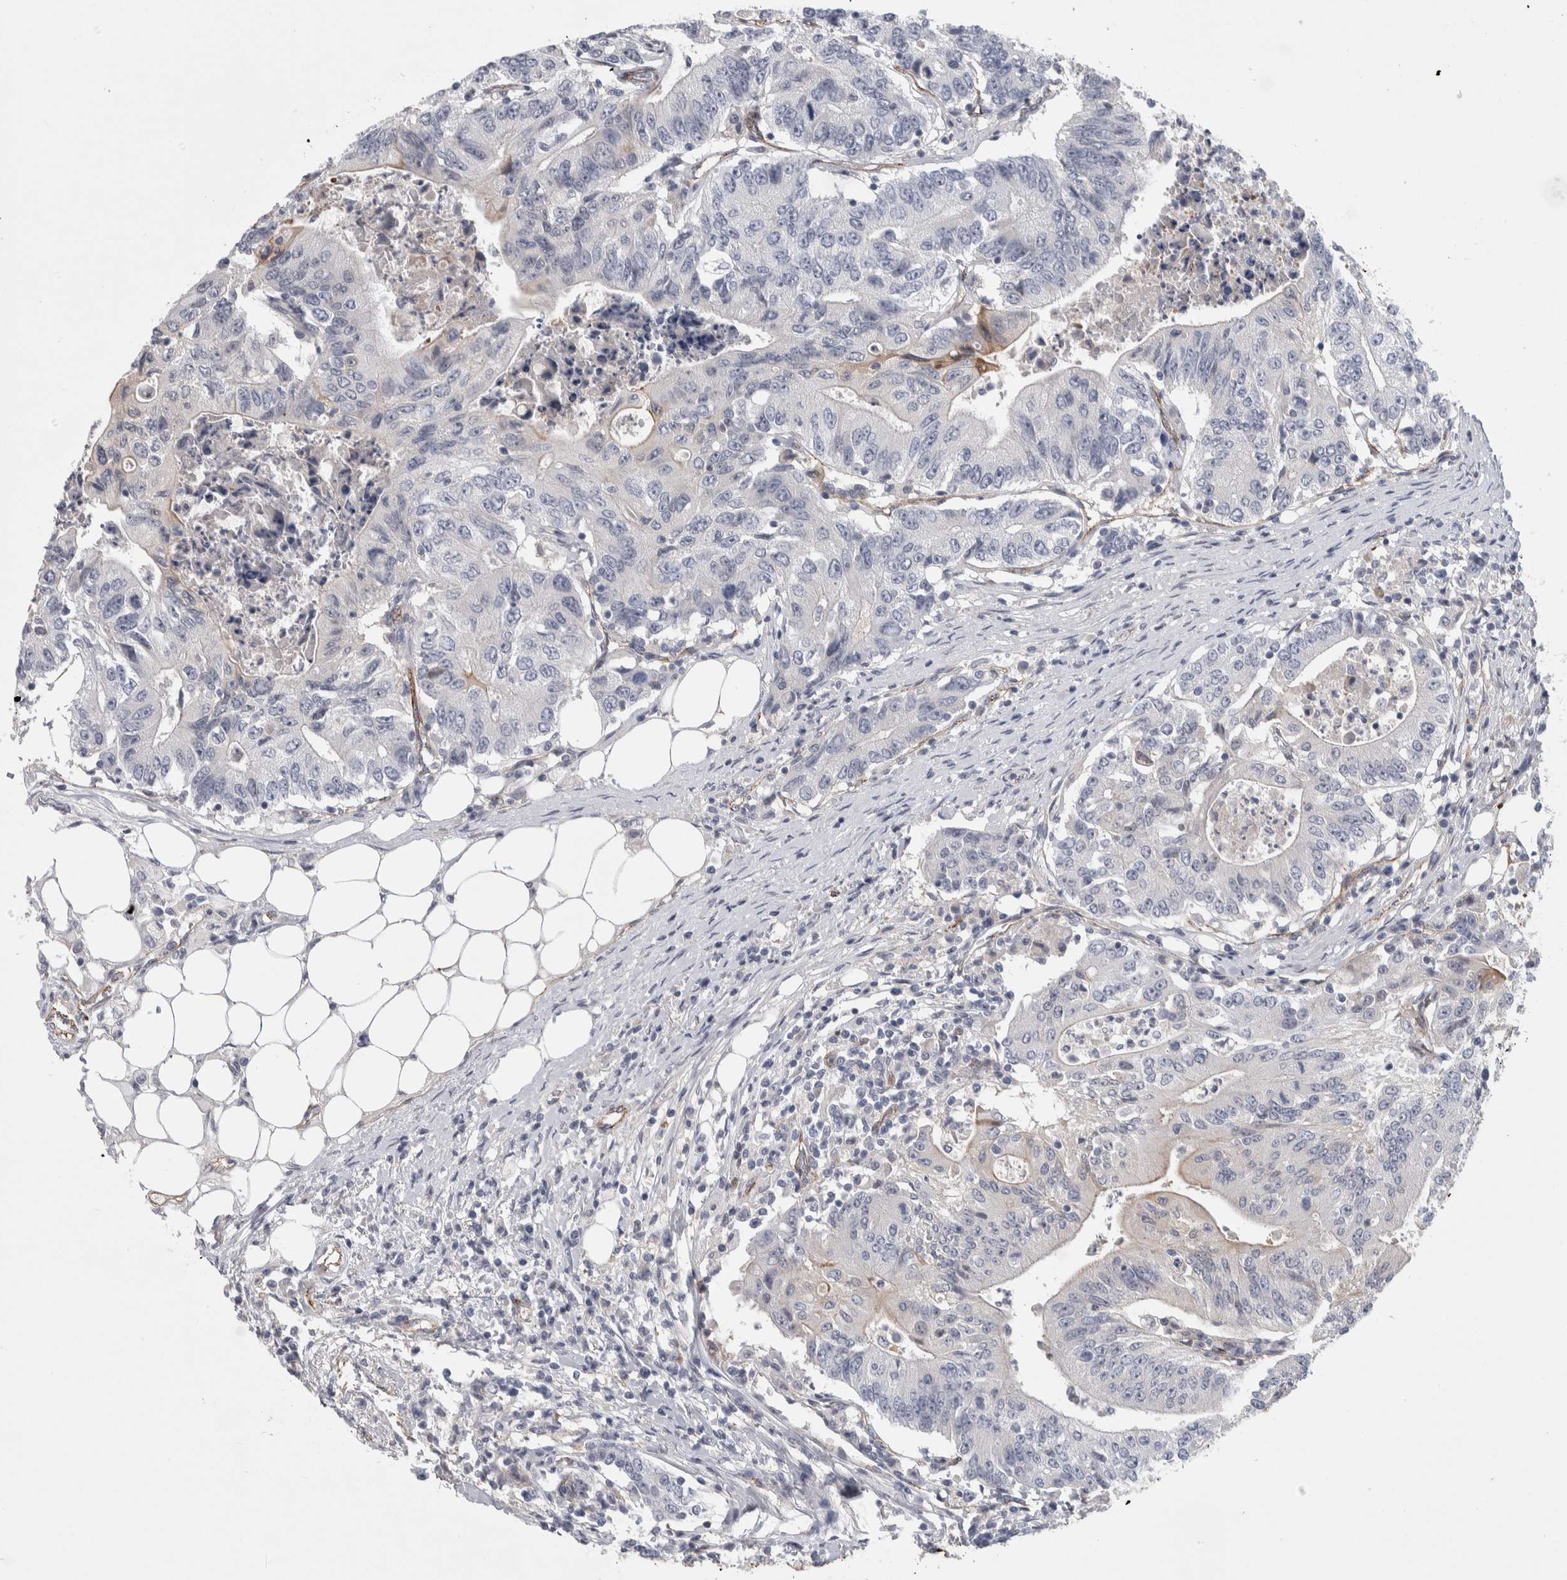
{"staining": {"intensity": "negative", "quantity": "none", "location": "none"}, "tissue": "colorectal cancer", "cell_type": "Tumor cells", "image_type": "cancer", "snomed": [{"axis": "morphology", "description": "Adenocarcinoma, NOS"}, {"axis": "topography", "description": "Colon"}], "caption": "High magnification brightfield microscopy of colorectal cancer stained with DAB (3,3'-diaminobenzidine) (brown) and counterstained with hematoxylin (blue): tumor cells show no significant staining.", "gene": "ZNF862", "patient": {"sex": "female", "age": 77}}